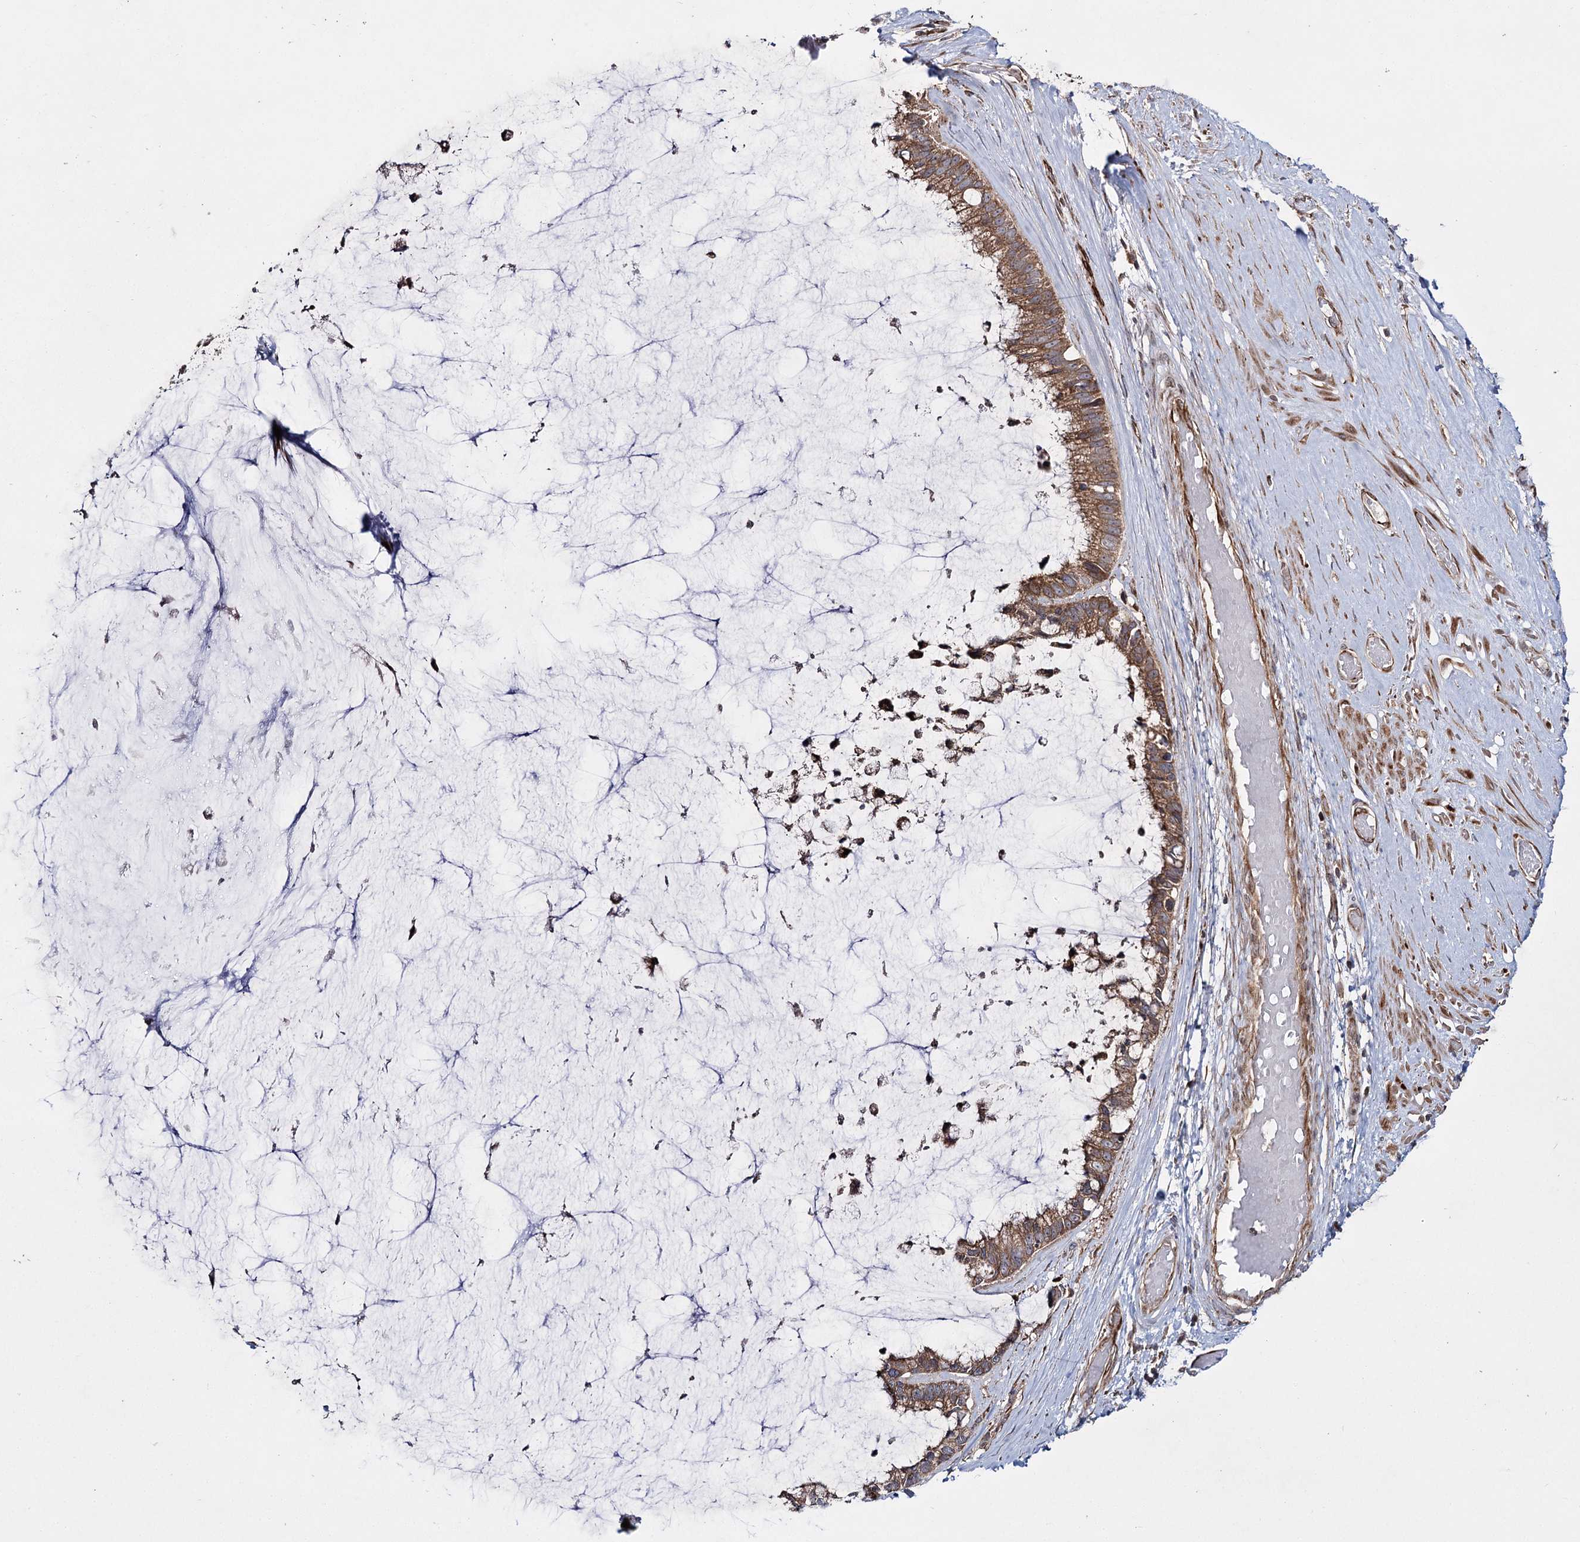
{"staining": {"intensity": "moderate", "quantity": ">75%", "location": "cytoplasmic/membranous"}, "tissue": "ovarian cancer", "cell_type": "Tumor cells", "image_type": "cancer", "snomed": [{"axis": "morphology", "description": "Cystadenocarcinoma, mucinous, NOS"}, {"axis": "topography", "description": "Ovary"}], "caption": "Immunohistochemistry (IHC) (DAB) staining of ovarian cancer displays moderate cytoplasmic/membranous protein expression in about >75% of tumor cells.", "gene": "HECTD2", "patient": {"sex": "female", "age": 39}}